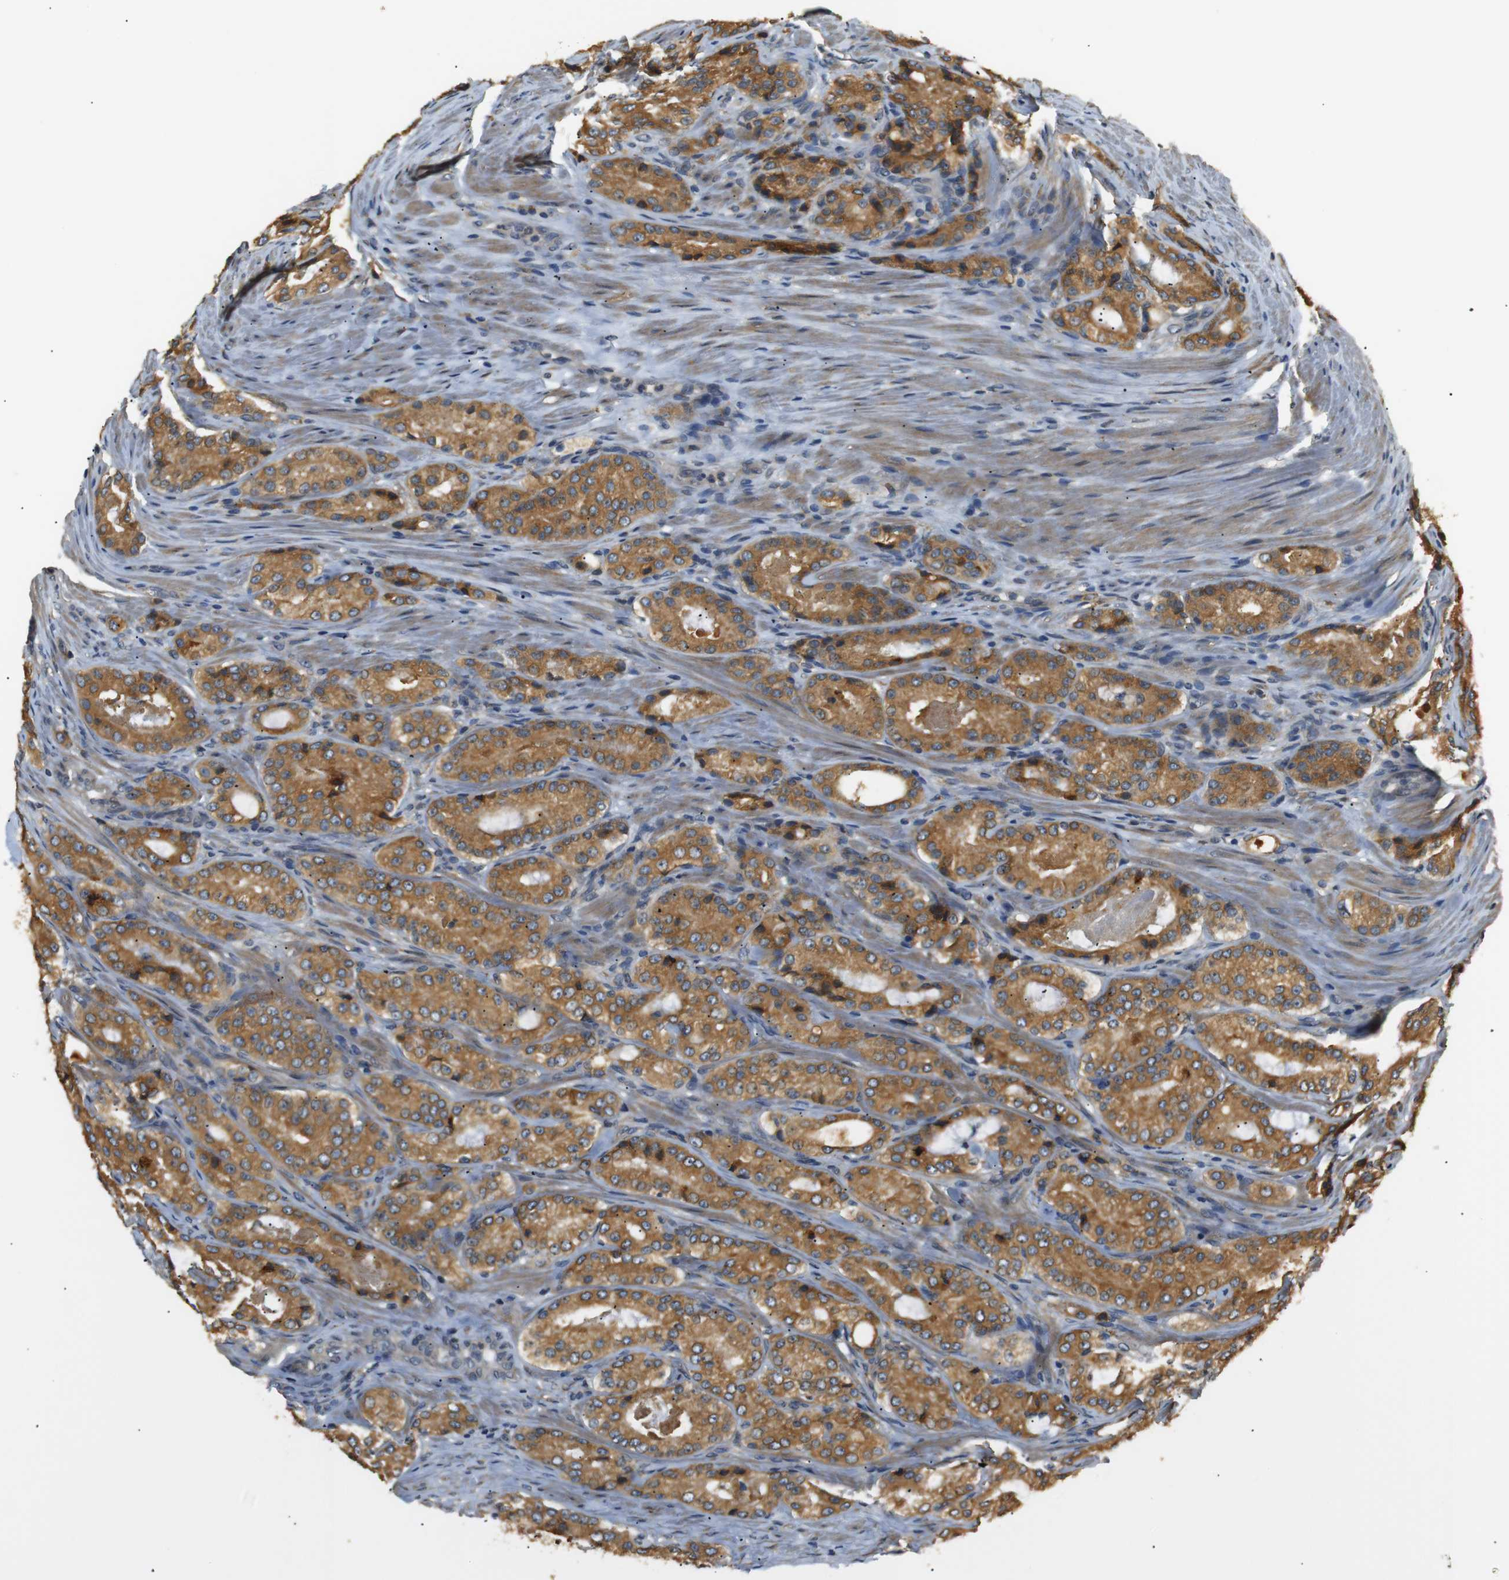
{"staining": {"intensity": "moderate", "quantity": ">75%", "location": "cytoplasmic/membranous"}, "tissue": "prostate cancer", "cell_type": "Tumor cells", "image_type": "cancer", "snomed": [{"axis": "morphology", "description": "Adenocarcinoma, High grade"}, {"axis": "topography", "description": "Prostate"}], "caption": "This histopathology image reveals prostate cancer stained with immunohistochemistry (IHC) to label a protein in brown. The cytoplasmic/membranous of tumor cells show moderate positivity for the protein. Nuclei are counter-stained blue.", "gene": "TMED2", "patient": {"sex": "male", "age": 72}}